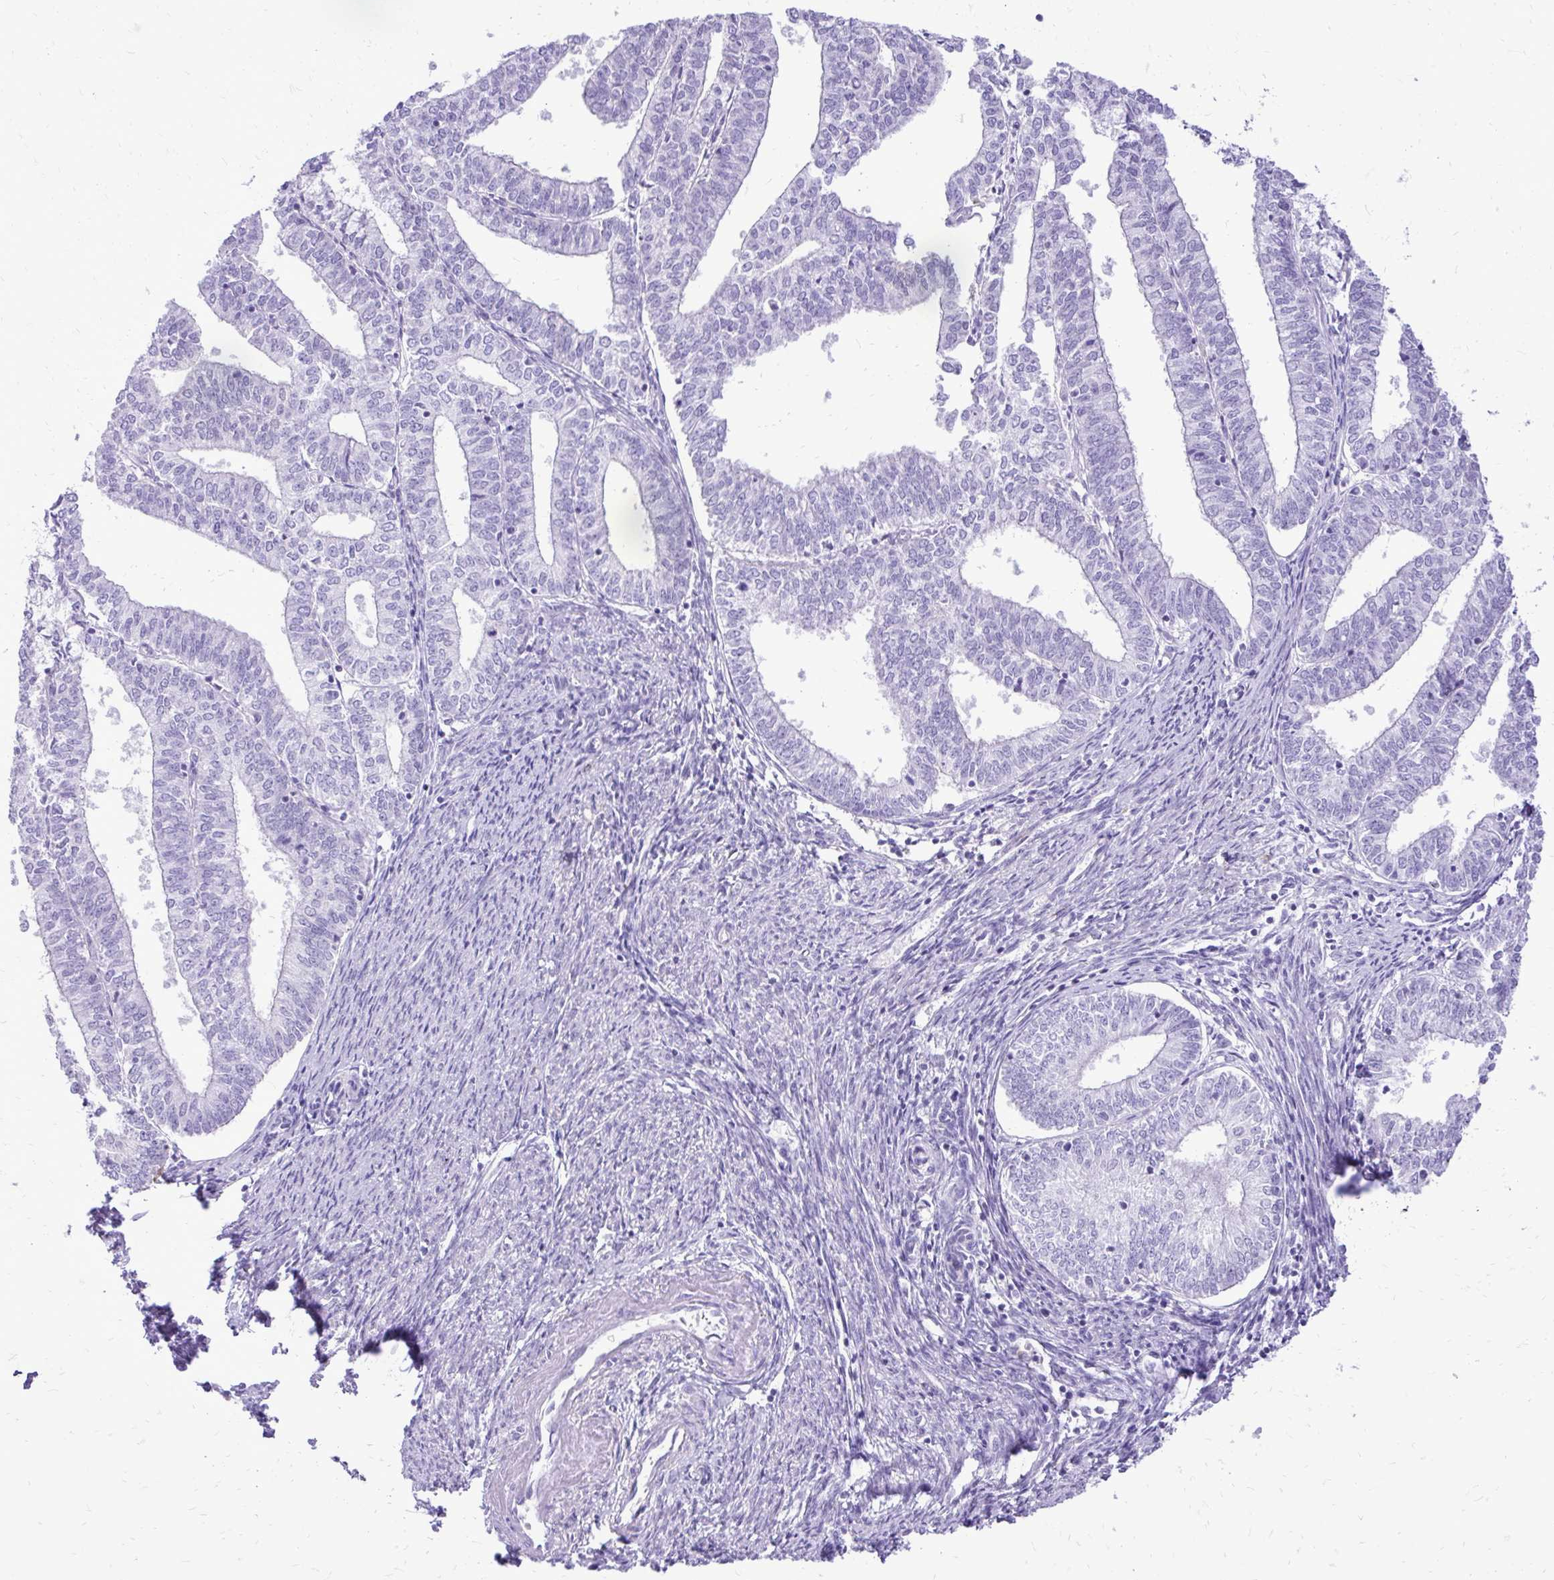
{"staining": {"intensity": "negative", "quantity": "none", "location": "none"}, "tissue": "endometrial cancer", "cell_type": "Tumor cells", "image_type": "cancer", "snomed": [{"axis": "morphology", "description": "Adenocarcinoma, NOS"}, {"axis": "topography", "description": "Endometrium"}], "caption": "High magnification brightfield microscopy of endometrial cancer (adenocarcinoma) stained with DAB (3,3'-diaminobenzidine) (brown) and counterstained with hematoxylin (blue): tumor cells show no significant staining. Brightfield microscopy of IHC stained with DAB (3,3'-diaminobenzidine) (brown) and hematoxylin (blue), captured at high magnification.", "gene": "PELI3", "patient": {"sex": "female", "age": 61}}